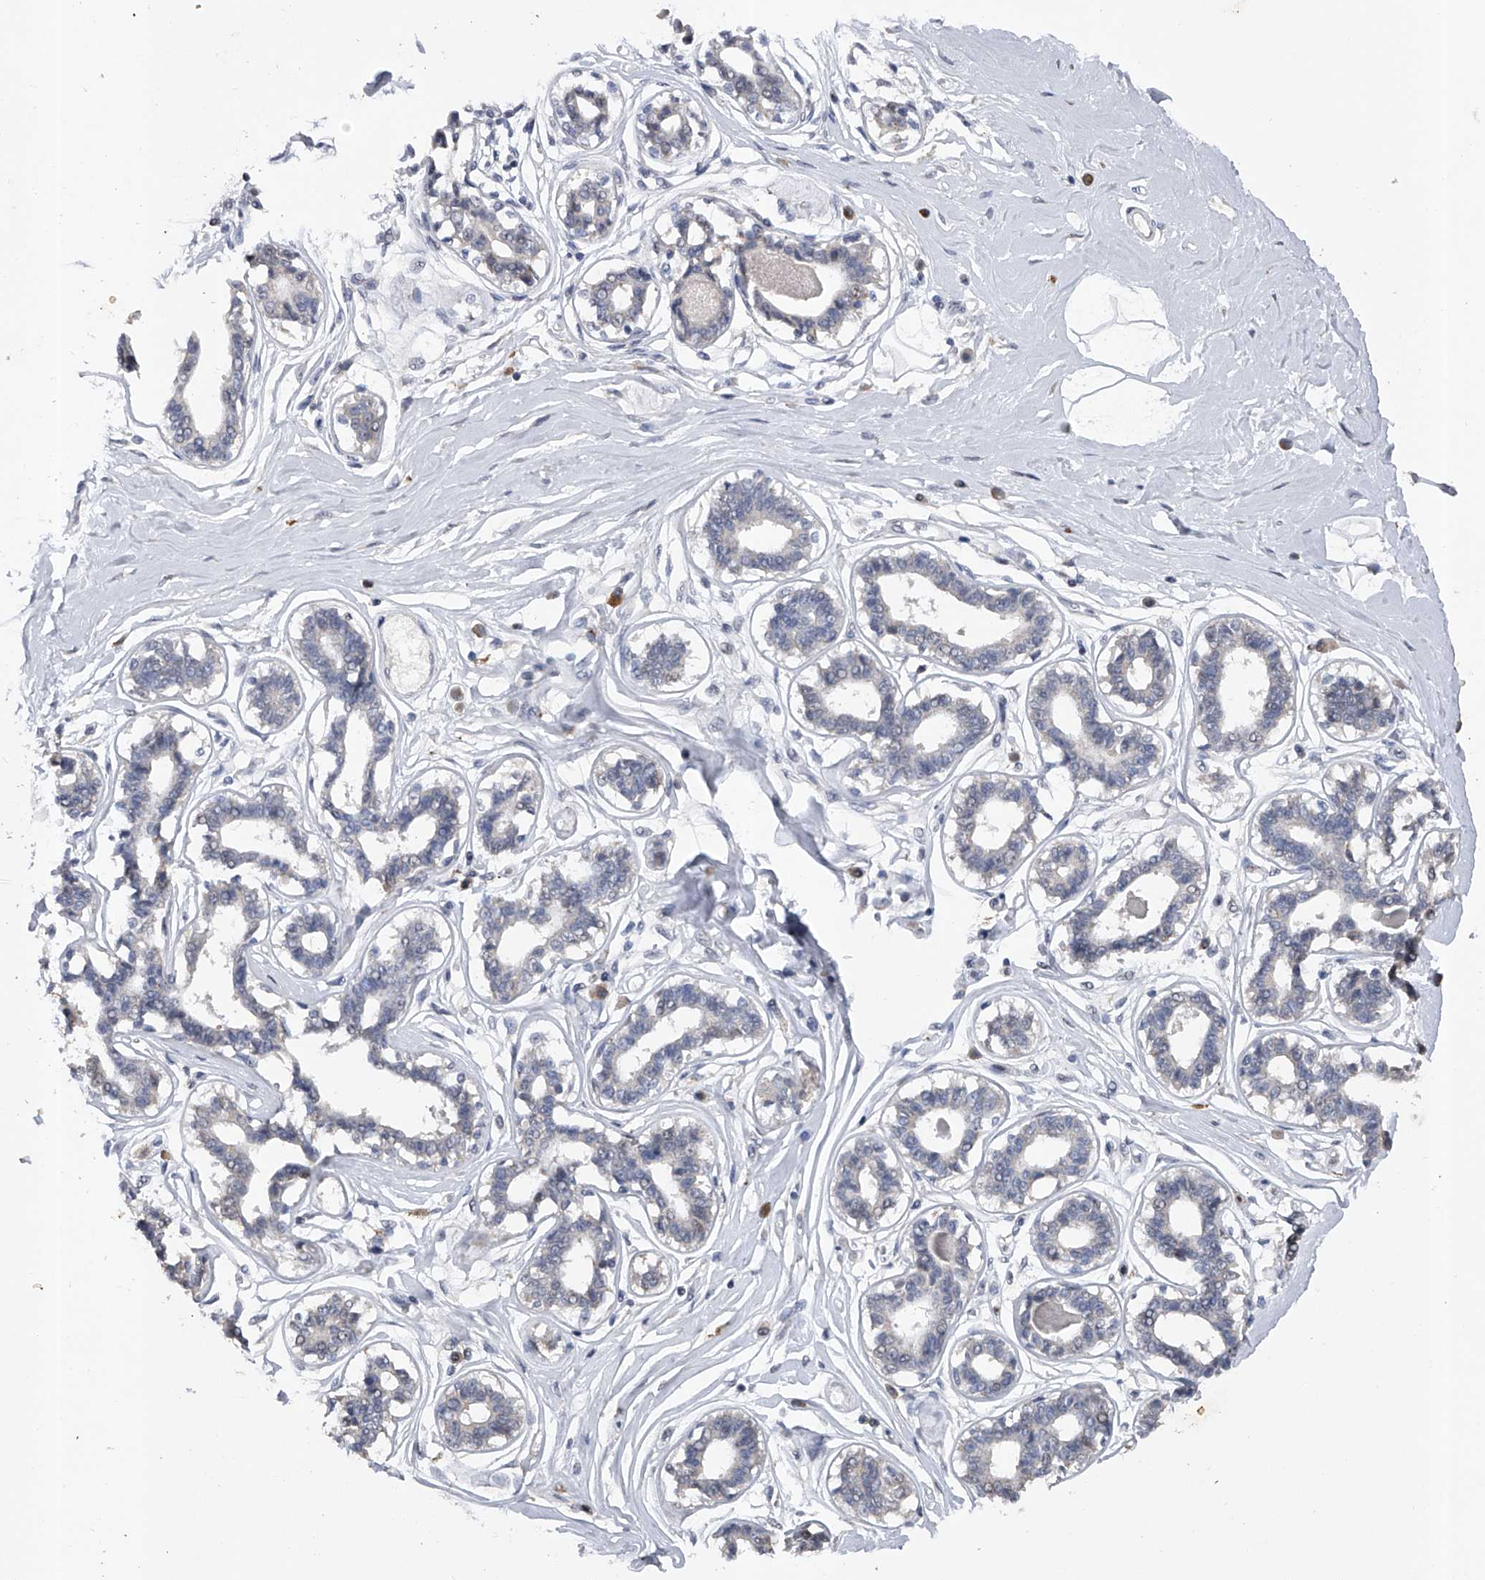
{"staining": {"intensity": "negative", "quantity": "none", "location": "none"}, "tissue": "breast", "cell_type": "Adipocytes", "image_type": "normal", "snomed": [{"axis": "morphology", "description": "Normal tissue, NOS"}, {"axis": "topography", "description": "Breast"}], "caption": "This is an IHC histopathology image of benign human breast. There is no expression in adipocytes.", "gene": "RWDD2A", "patient": {"sex": "female", "age": 45}}